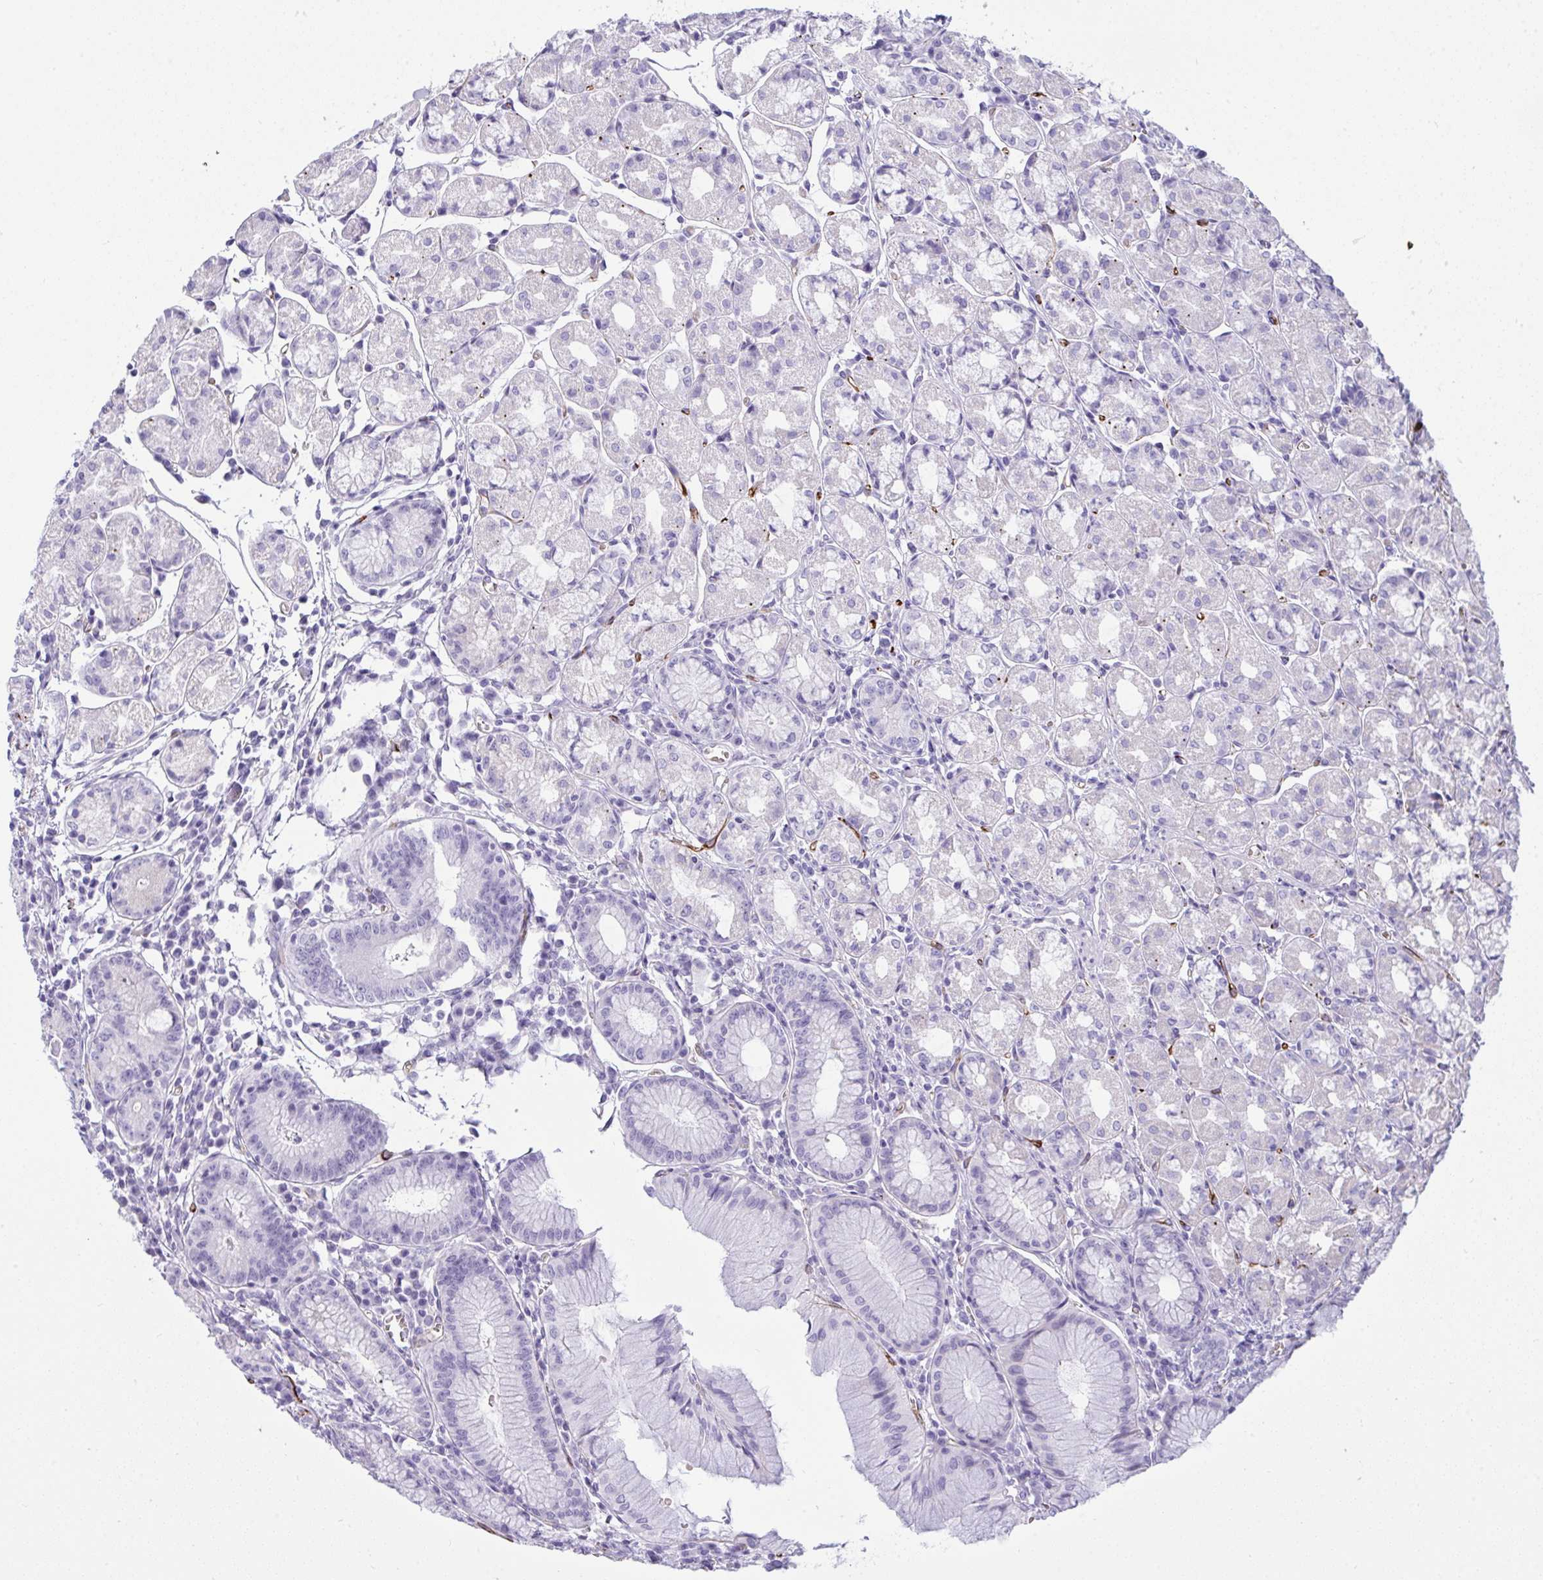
{"staining": {"intensity": "negative", "quantity": "none", "location": "none"}, "tissue": "stomach", "cell_type": "Glandular cells", "image_type": "normal", "snomed": [{"axis": "morphology", "description": "Normal tissue, NOS"}, {"axis": "topography", "description": "Stomach"}], "caption": "Immunohistochemistry (IHC) image of normal human stomach stained for a protein (brown), which reveals no expression in glandular cells.", "gene": "SLC35B1", "patient": {"sex": "male", "age": 55}}